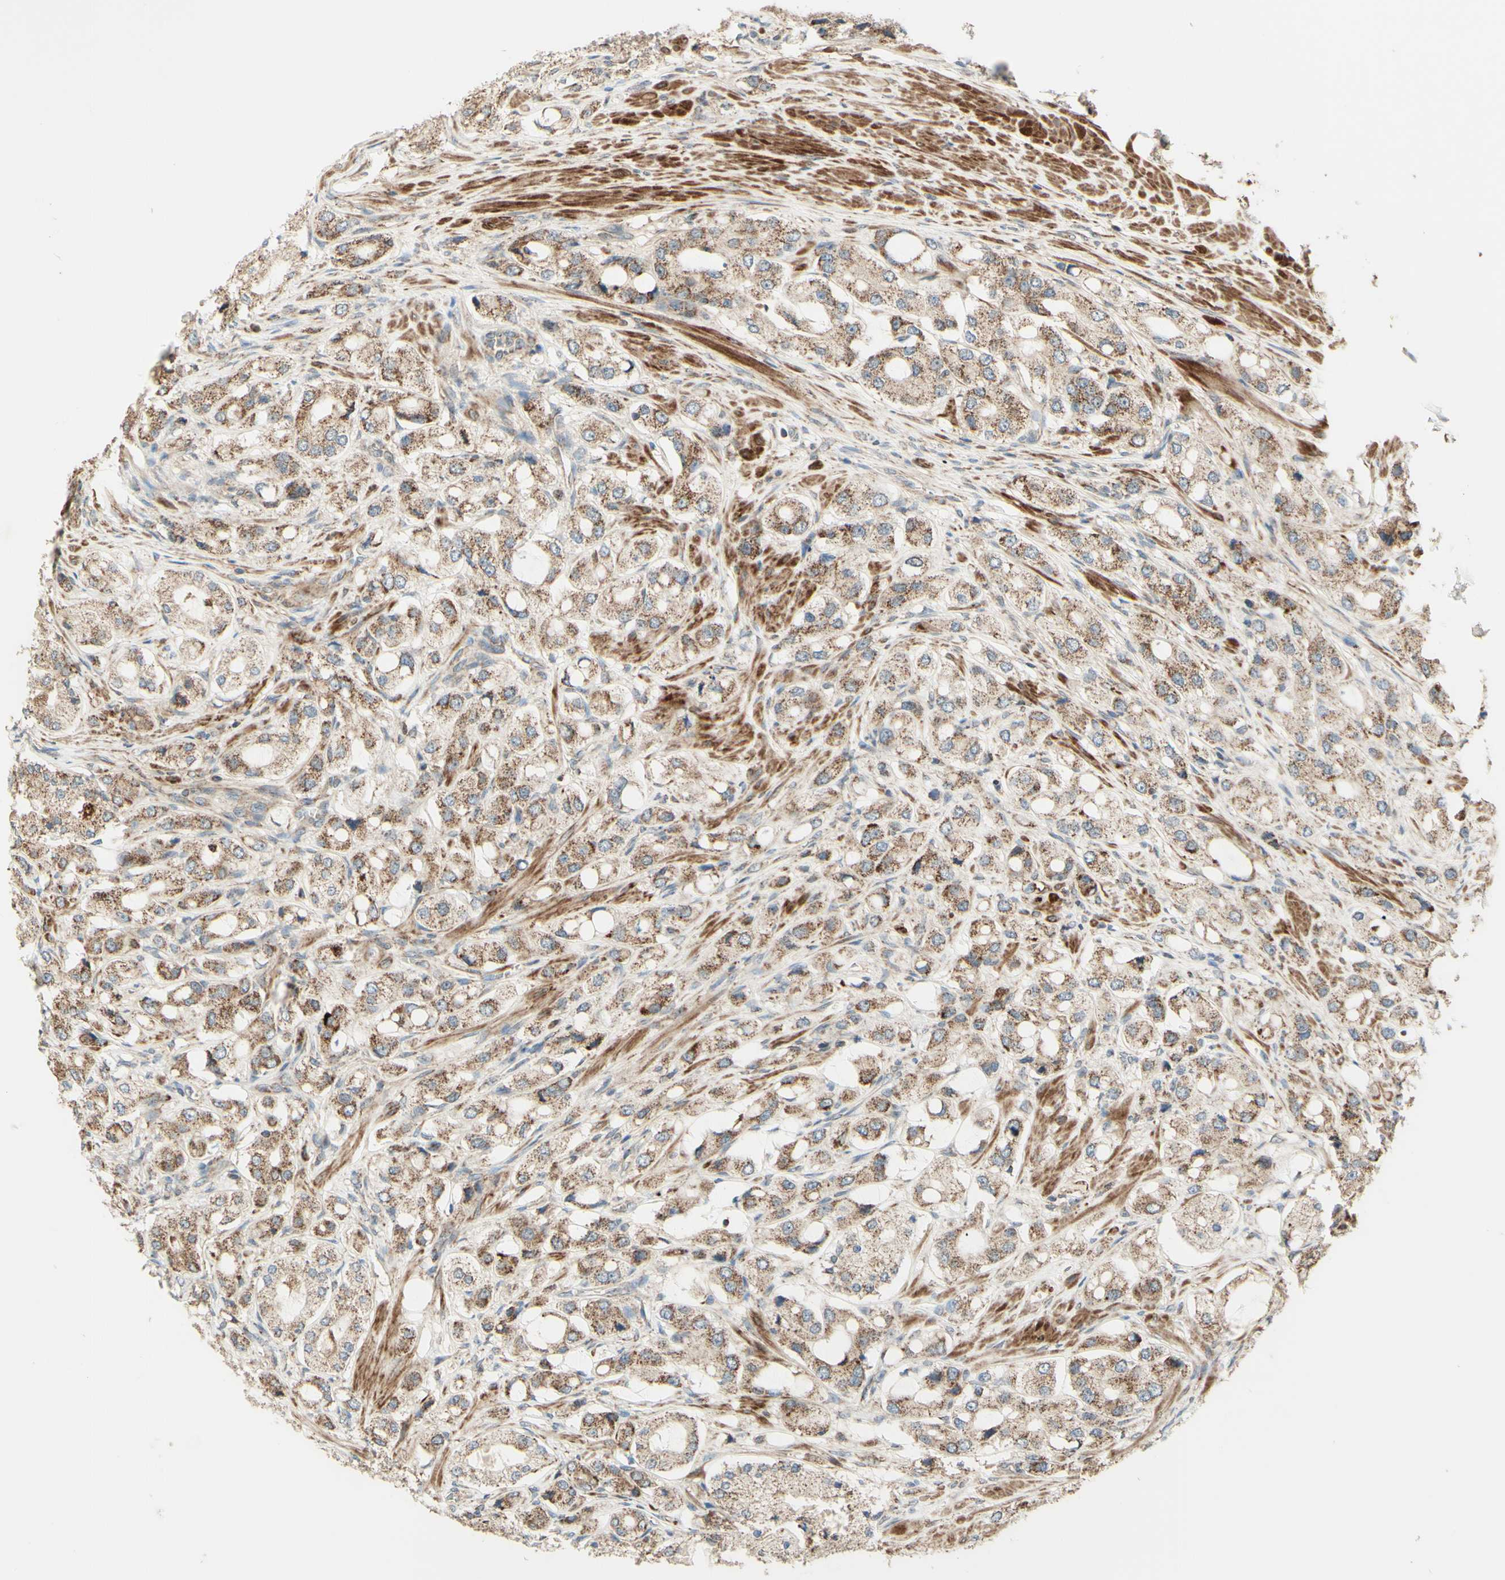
{"staining": {"intensity": "moderate", "quantity": ">75%", "location": "cytoplasmic/membranous"}, "tissue": "prostate cancer", "cell_type": "Tumor cells", "image_type": "cancer", "snomed": [{"axis": "morphology", "description": "Adenocarcinoma, High grade"}, {"axis": "topography", "description": "Prostate"}], "caption": "High-magnification brightfield microscopy of prostate adenocarcinoma (high-grade) stained with DAB (brown) and counterstained with hematoxylin (blue). tumor cells exhibit moderate cytoplasmic/membranous staining is appreciated in approximately>75% of cells. (IHC, brightfield microscopy, high magnification).", "gene": "DHRS3", "patient": {"sex": "male", "age": 65}}